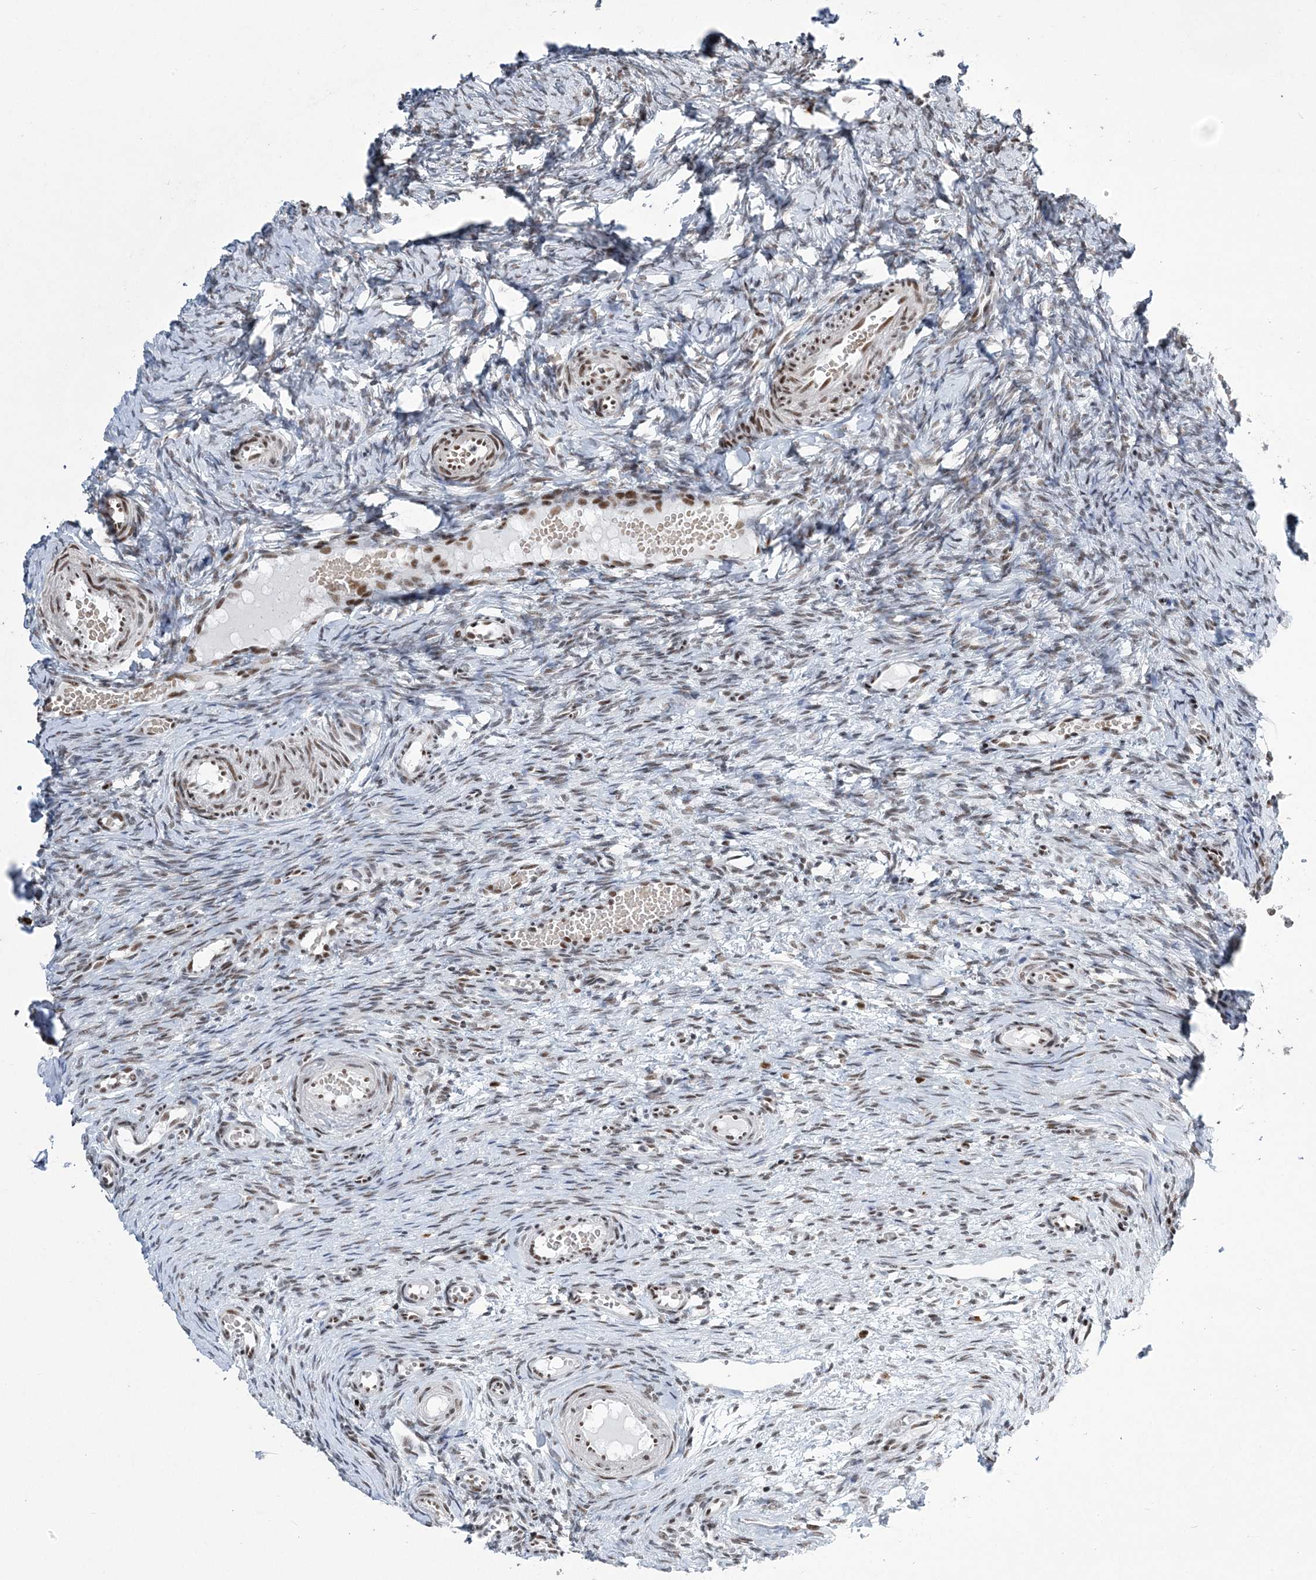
{"staining": {"intensity": "moderate", "quantity": "<25%", "location": "nuclear"}, "tissue": "ovary", "cell_type": "Ovarian stroma cells", "image_type": "normal", "snomed": [{"axis": "morphology", "description": "Adenocarcinoma, NOS"}, {"axis": "topography", "description": "Endometrium"}], "caption": "Immunohistochemistry (IHC) photomicrograph of benign human ovary stained for a protein (brown), which displays low levels of moderate nuclear expression in approximately <25% of ovarian stroma cells.", "gene": "ZBTB7A", "patient": {"sex": "female", "age": 32}}